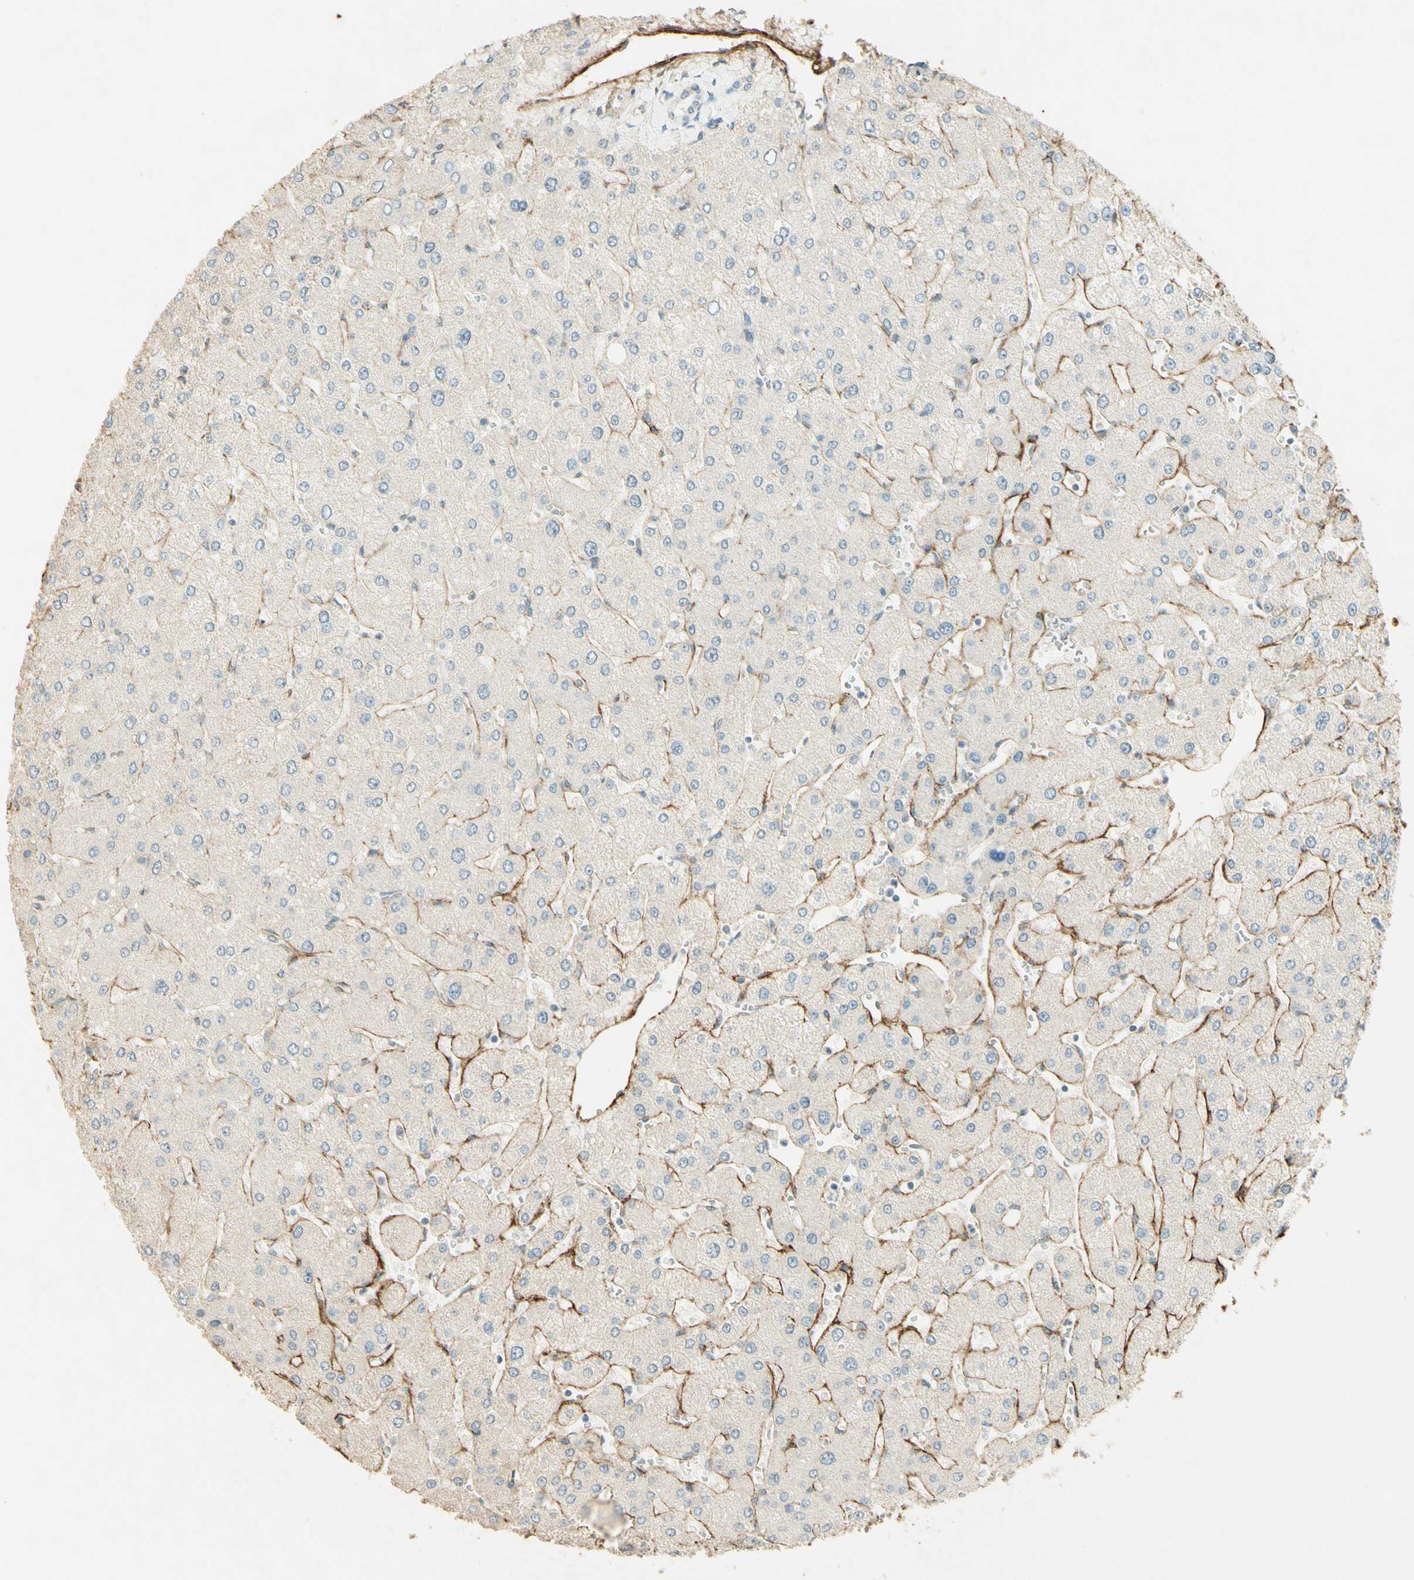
{"staining": {"intensity": "negative", "quantity": "none", "location": "none"}, "tissue": "liver", "cell_type": "Cholangiocytes", "image_type": "normal", "snomed": [{"axis": "morphology", "description": "Normal tissue, NOS"}, {"axis": "topography", "description": "Liver"}], "caption": "DAB (3,3'-diaminobenzidine) immunohistochemical staining of normal liver demonstrates no significant expression in cholangiocytes. (DAB (3,3'-diaminobenzidine) immunohistochemistry (IHC) with hematoxylin counter stain).", "gene": "TNN", "patient": {"sex": "male", "age": 55}}